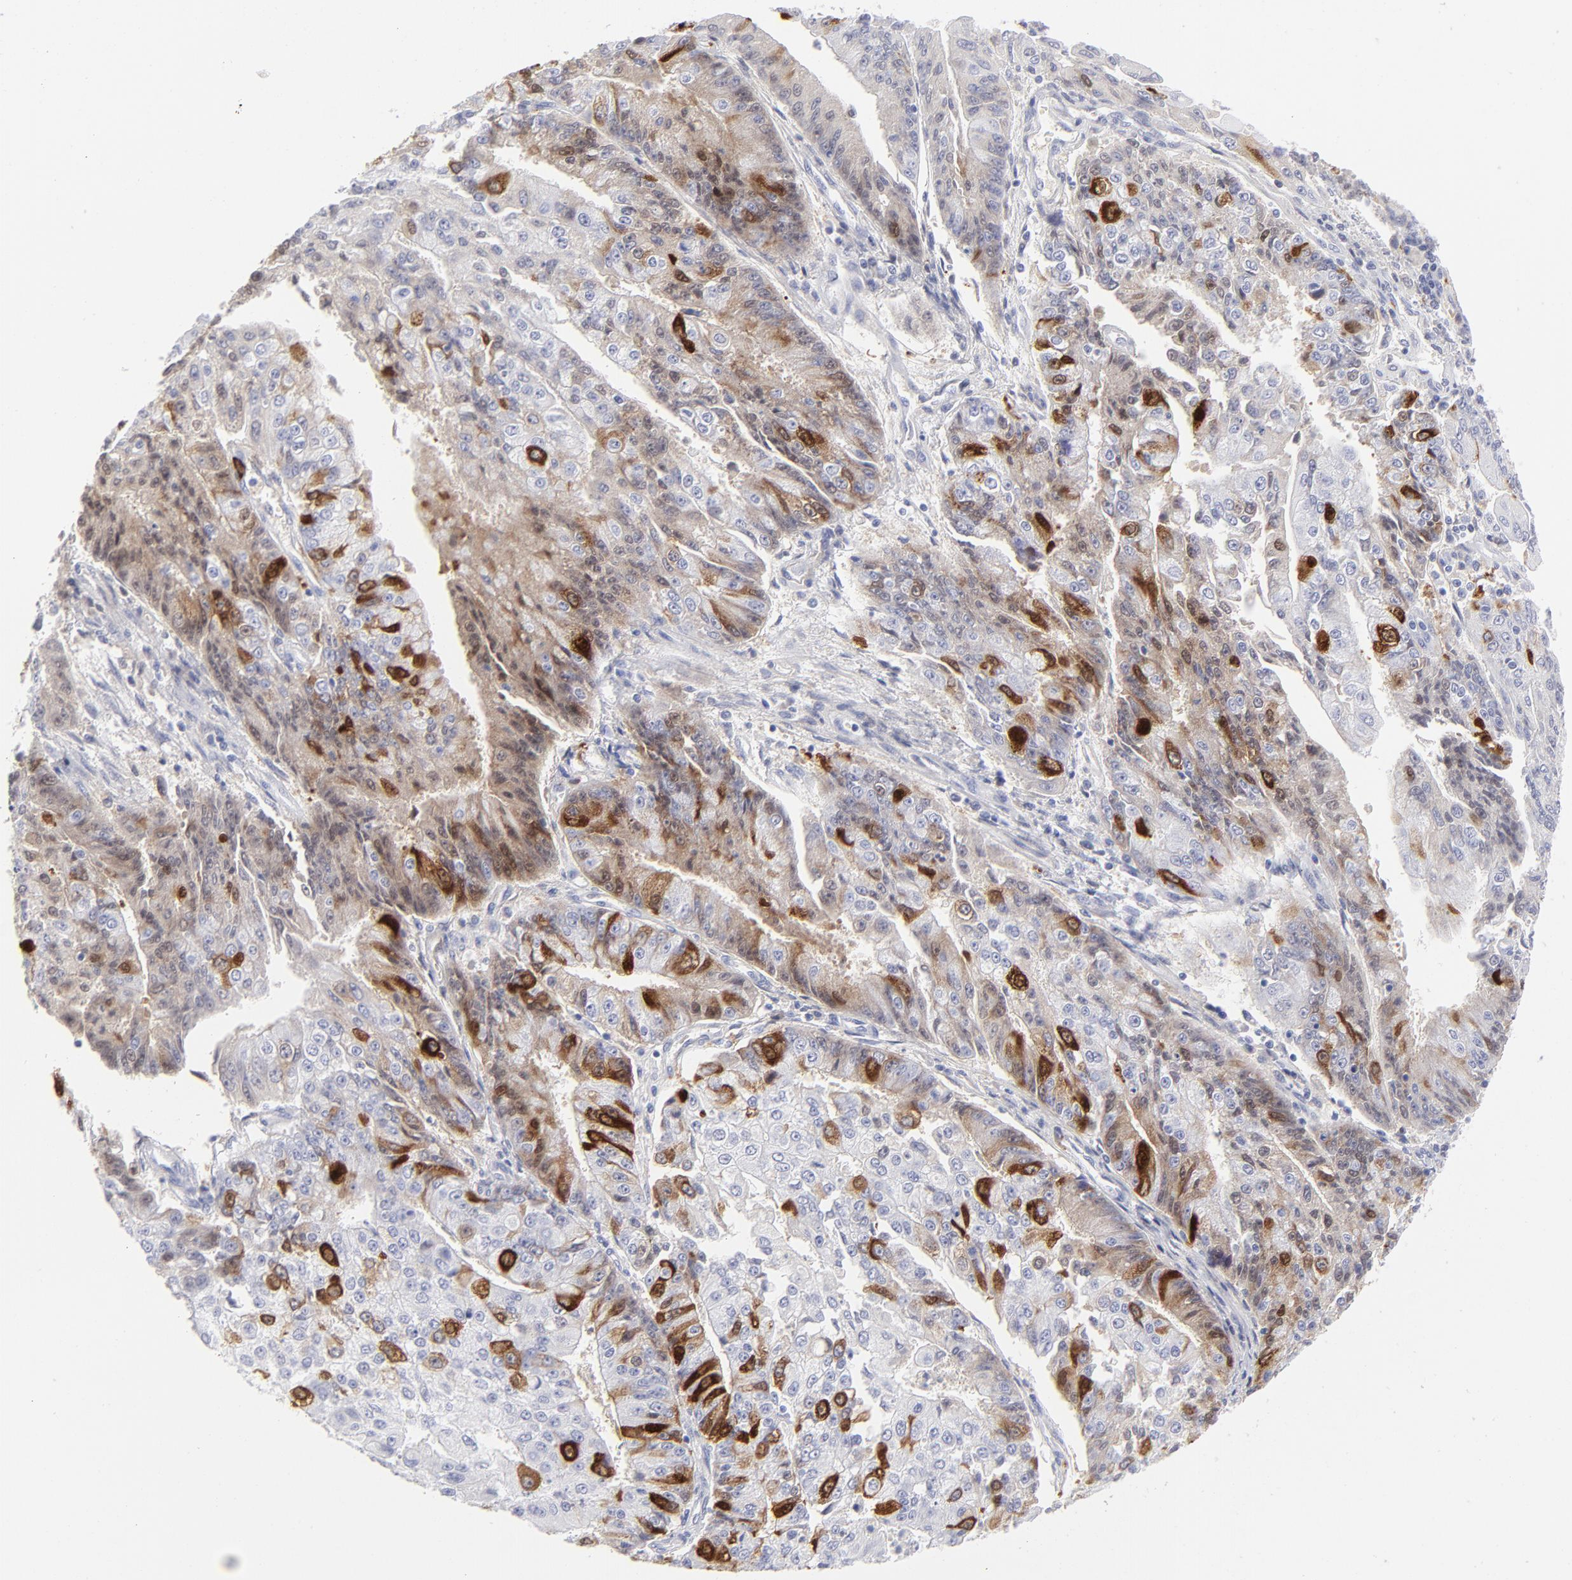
{"staining": {"intensity": "moderate", "quantity": ">75%", "location": "cytoplasmic/membranous"}, "tissue": "endometrial cancer", "cell_type": "Tumor cells", "image_type": "cancer", "snomed": [{"axis": "morphology", "description": "Adenocarcinoma, NOS"}, {"axis": "topography", "description": "Endometrium"}], "caption": "A brown stain labels moderate cytoplasmic/membranous staining of a protein in human endometrial cancer tumor cells.", "gene": "CCNB1", "patient": {"sex": "female", "age": 75}}